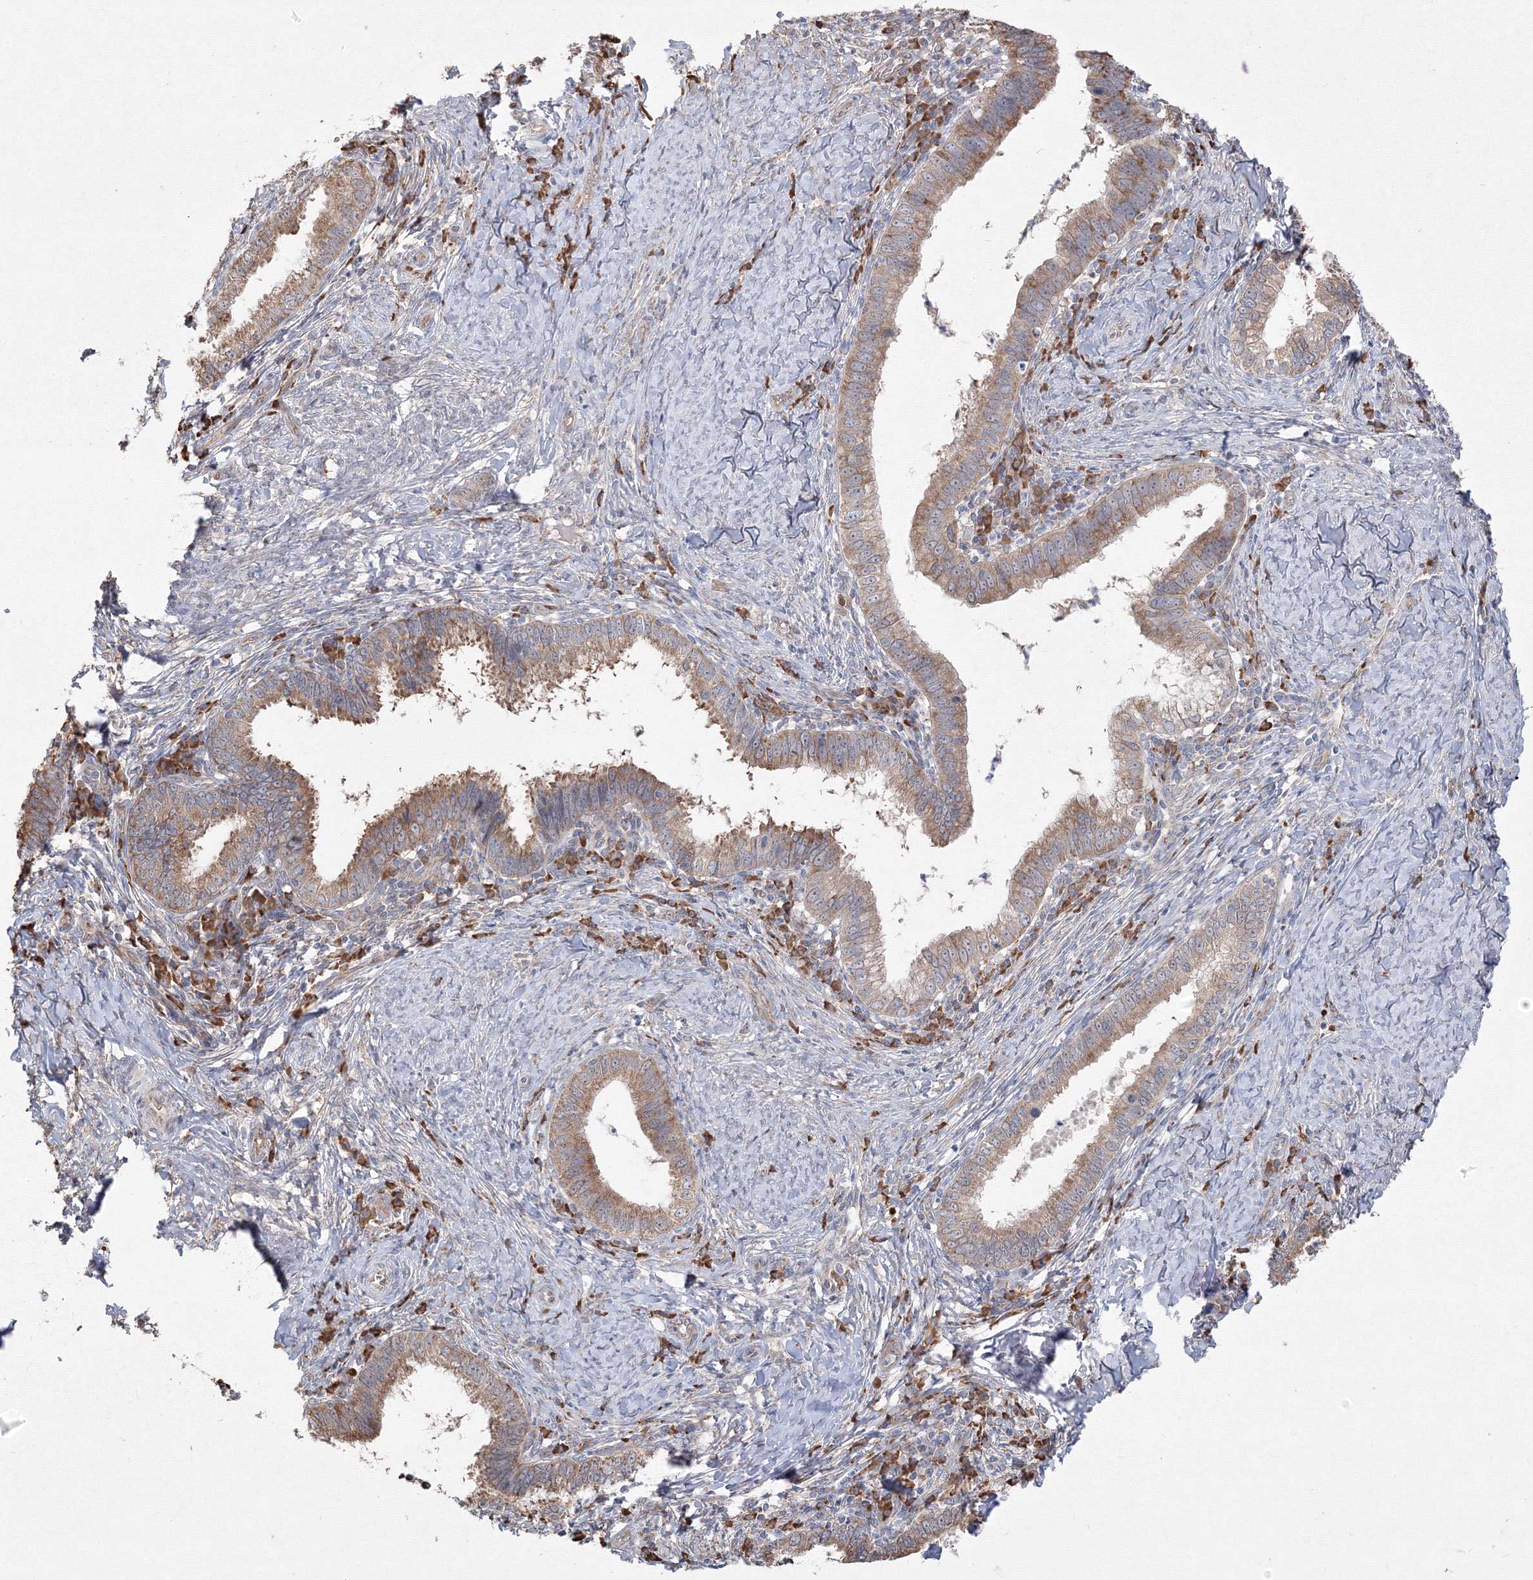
{"staining": {"intensity": "moderate", "quantity": "25%-75%", "location": "cytoplasmic/membranous"}, "tissue": "cervical cancer", "cell_type": "Tumor cells", "image_type": "cancer", "snomed": [{"axis": "morphology", "description": "Adenocarcinoma, NOS"}, {"axis": "topography", "description": "Cervix"}], "caption": "Protein expression analysis of human cervical cancer (adenocarcinoma) reveals moderate cytoplasmic/membranous expression in about 25%-75% of tumor cells.", "gene": "FBXL8", "patient": {"sex": "female", "age": 36}}